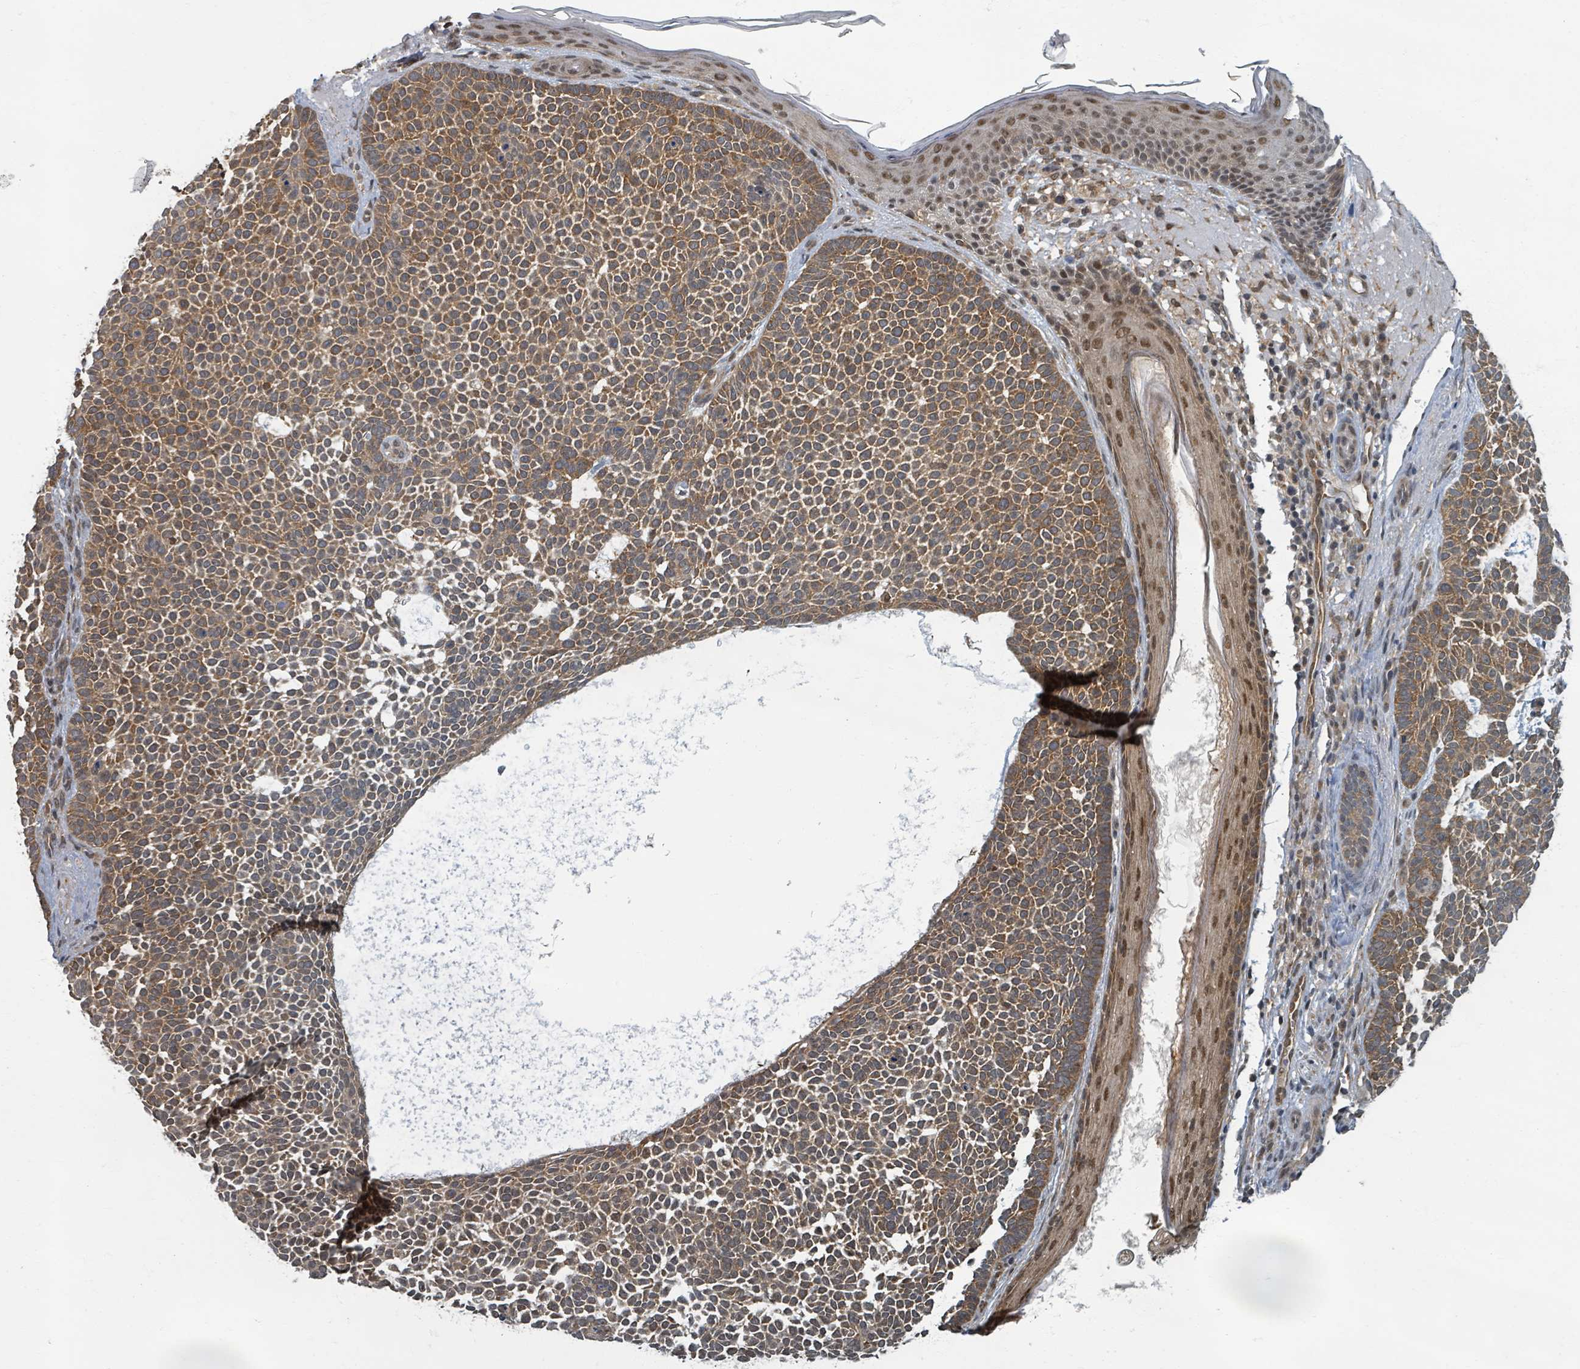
{"staining": {"intensity": "moderate", "quantity": ">75%", "location": "cytoplasmic/membranous"}, "tissue": "skin cancer", "cell_type": "Tumor cells", "image_type": "cancer", "snomed": [{"axis": "morphology", "description": "Basal cell carcinoma"}, {"axis": "topography", "description": "Skin"}], "caption": "Immunohistochemical staining of human skin cancer (basal cell carcinoma) shows moderate cytoplasmic/membranous protein positivity in about >75% of tumor cells.", "gene": "INTS15", "patient": {"sex": "female", "age": 77}}